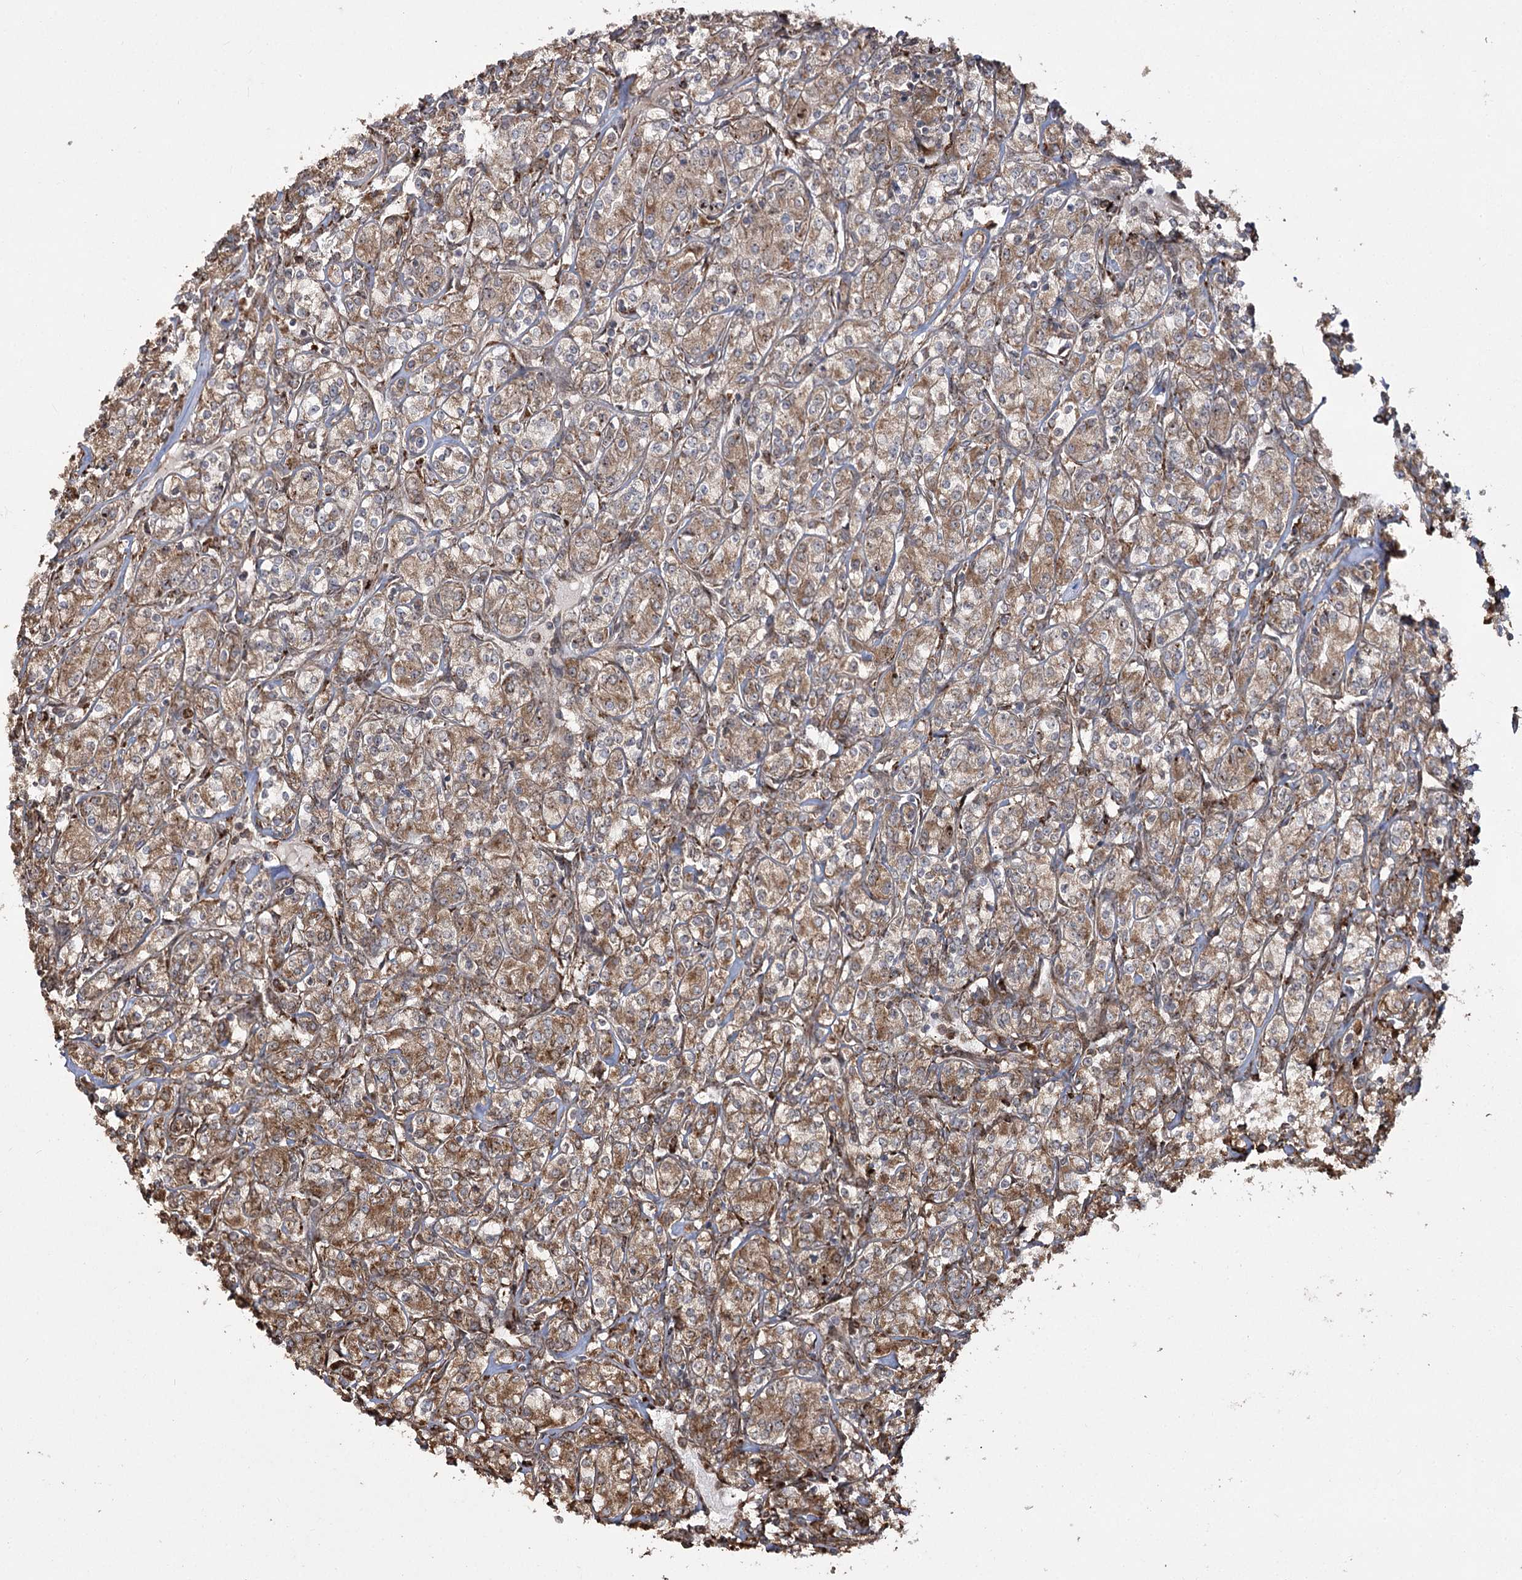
{"staining": {"intensity": "moderate", "quantity": ">75%", "location": "cytoplasmic/membranous"}, "tissue": "renal cancer", "cell_type": "Tumor cells", "image_type": "cancer", "snomed": [{"axis": "morphology", "description": "Adenocarcinoma, NOS"}, {"axis": "topography", "description": "Kidney"}], "caption": "The immunohistochemical stain shows moderate cytoplasmic/membranous staining in tumor cells of renal cancer (adenocarcinoma) tissue. (DAB IHC, brown staining for protein, blue staining for nuclei).", "gene": "FANCL", "patient": {"sex": "male", "age": 77}}